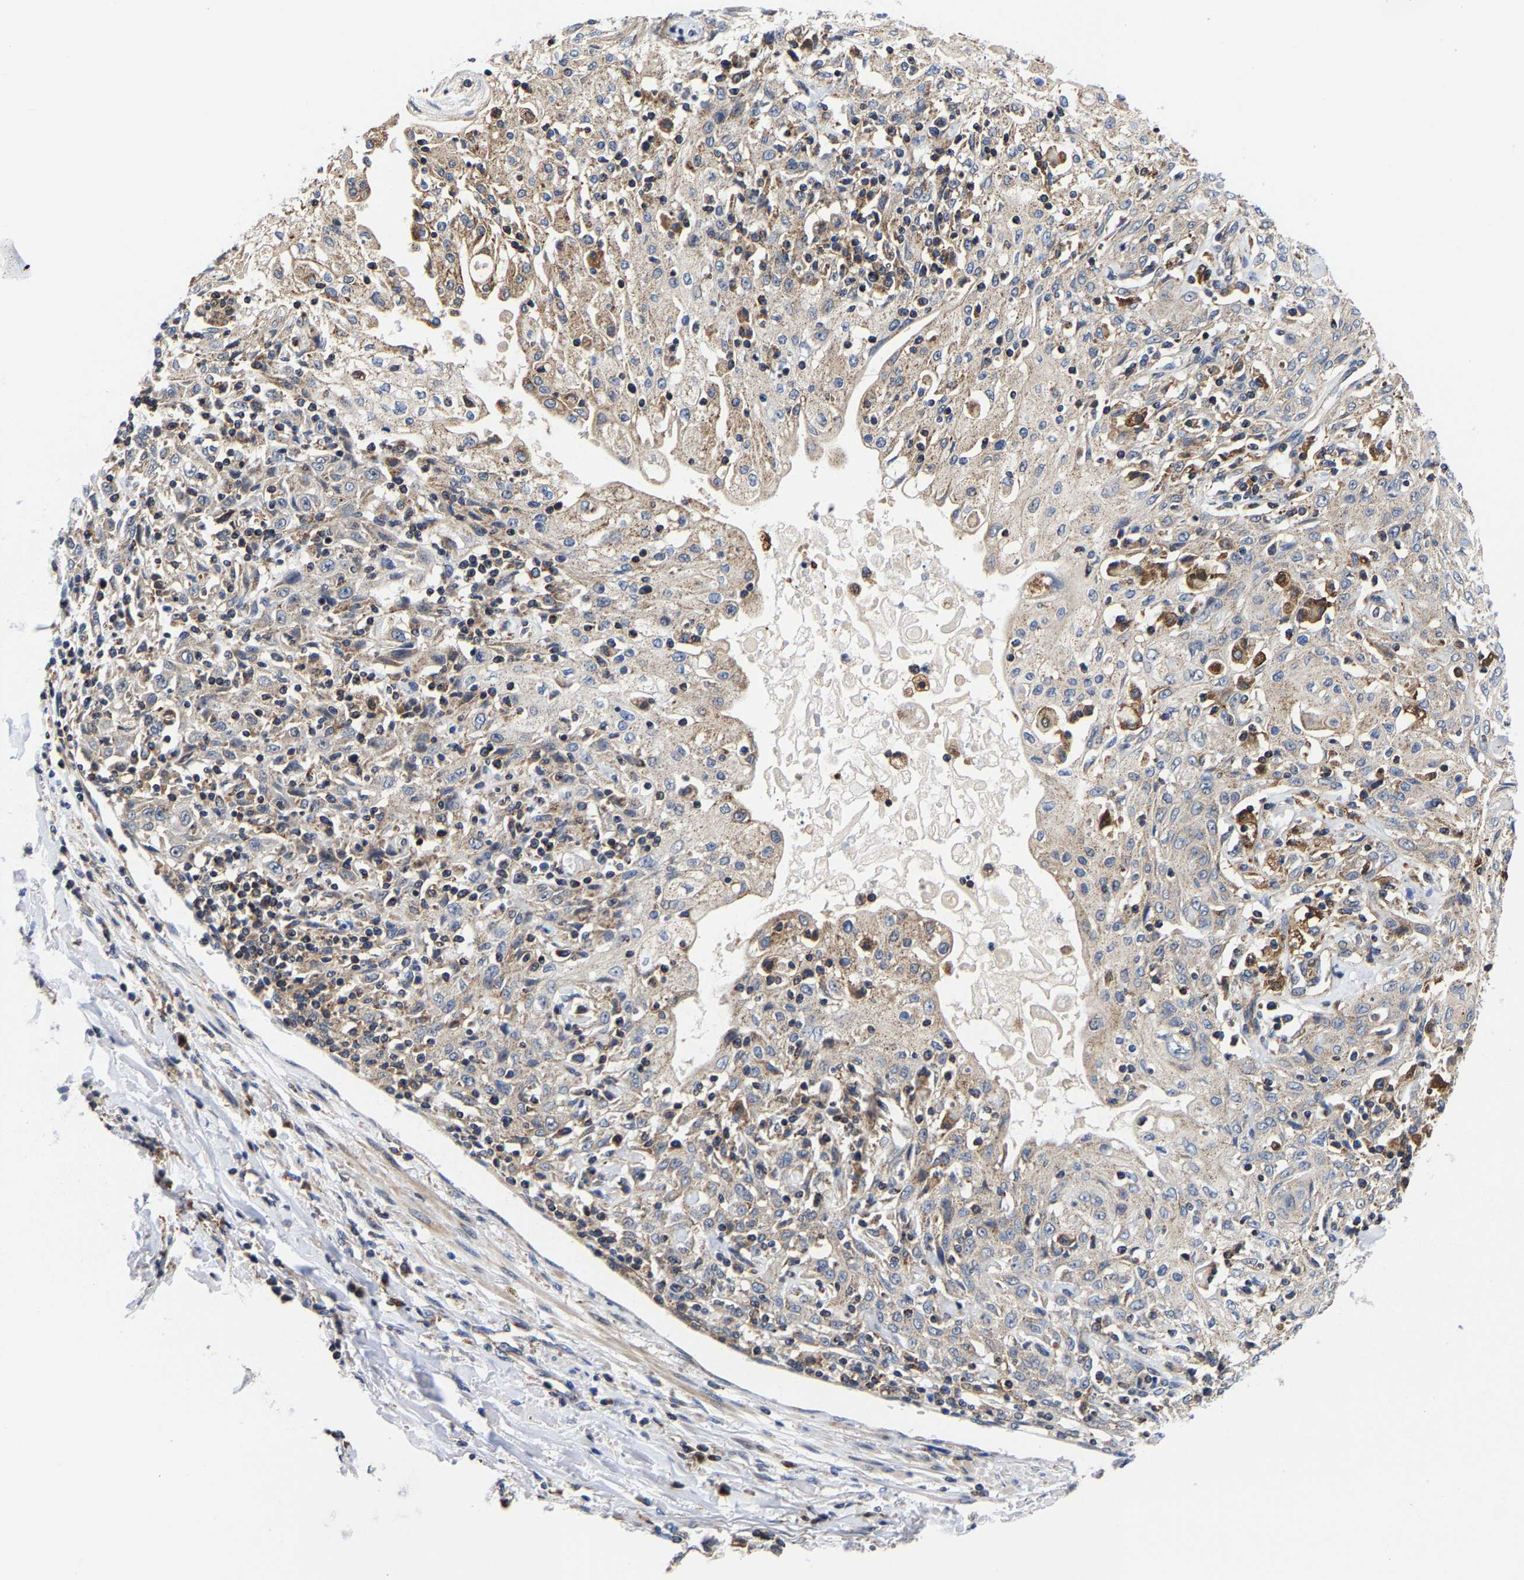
{"staining": {"intensity": "weak", "quantity": "<25%", "location": "cytoplasmic/membranous"}, "tissue": "skin cancer", "cell_type": "Tumor cells", "image_type": "cancer", "snomed": [{"axis": "morphology", "description": "Squamous cell carcinoma, NOS"}, {"axis": "morphology", "description": "Squamous cell carcinoma, metastatic, NOS"}, {"axis": "topography", "description": "Skin"}, {"axis": "topography", "description": "Lymph node"}], "caption": "This is an IHC image of human skin cancer (metastatic squamous cell carcinoma). There is no positivity in tumor cells.", "gene": "PFKFB3", "patient": {"sex": "male", "age": 75}}